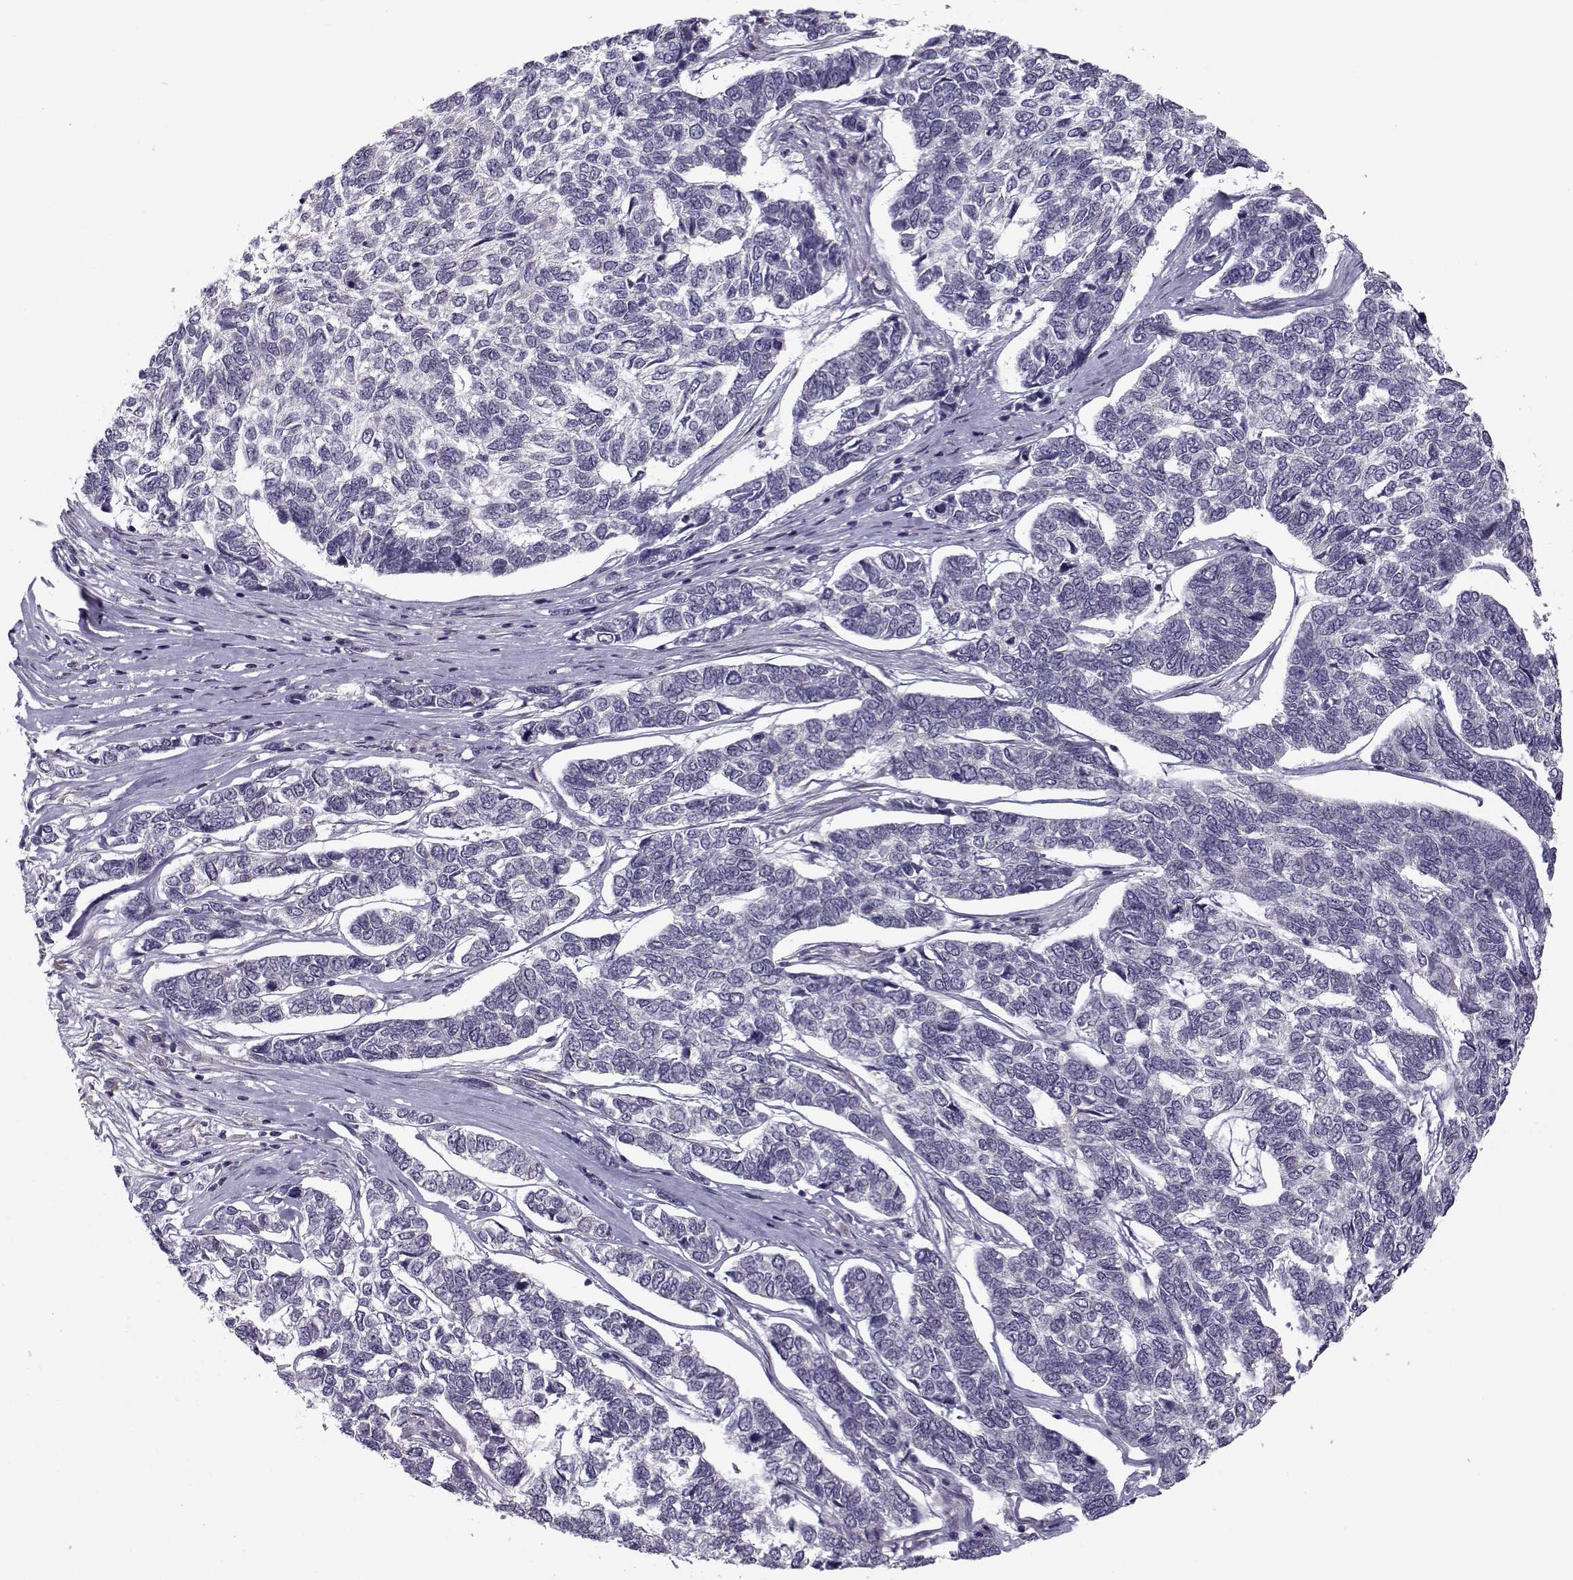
{"staining": {"intensity": "negative", "quantity": "none", "location": "none"}, "tissue": "skin cancer", "cell_type": "Tumor cells", "image_type": "cancer", "snomed": [{"axis": "morphology", "description": "Basal cell carcinoma"}, {"axis": "topography", "description": "Skin"}], "caption": "IHC histopathology image of neoplastic tissue: skin cancer stained with DAB (3,3'-diaminobenzidine) displays no significant protein expression in tumor cells.", "gene": "SLC4A5", "patient": {"sex": "female", "age": 65}}